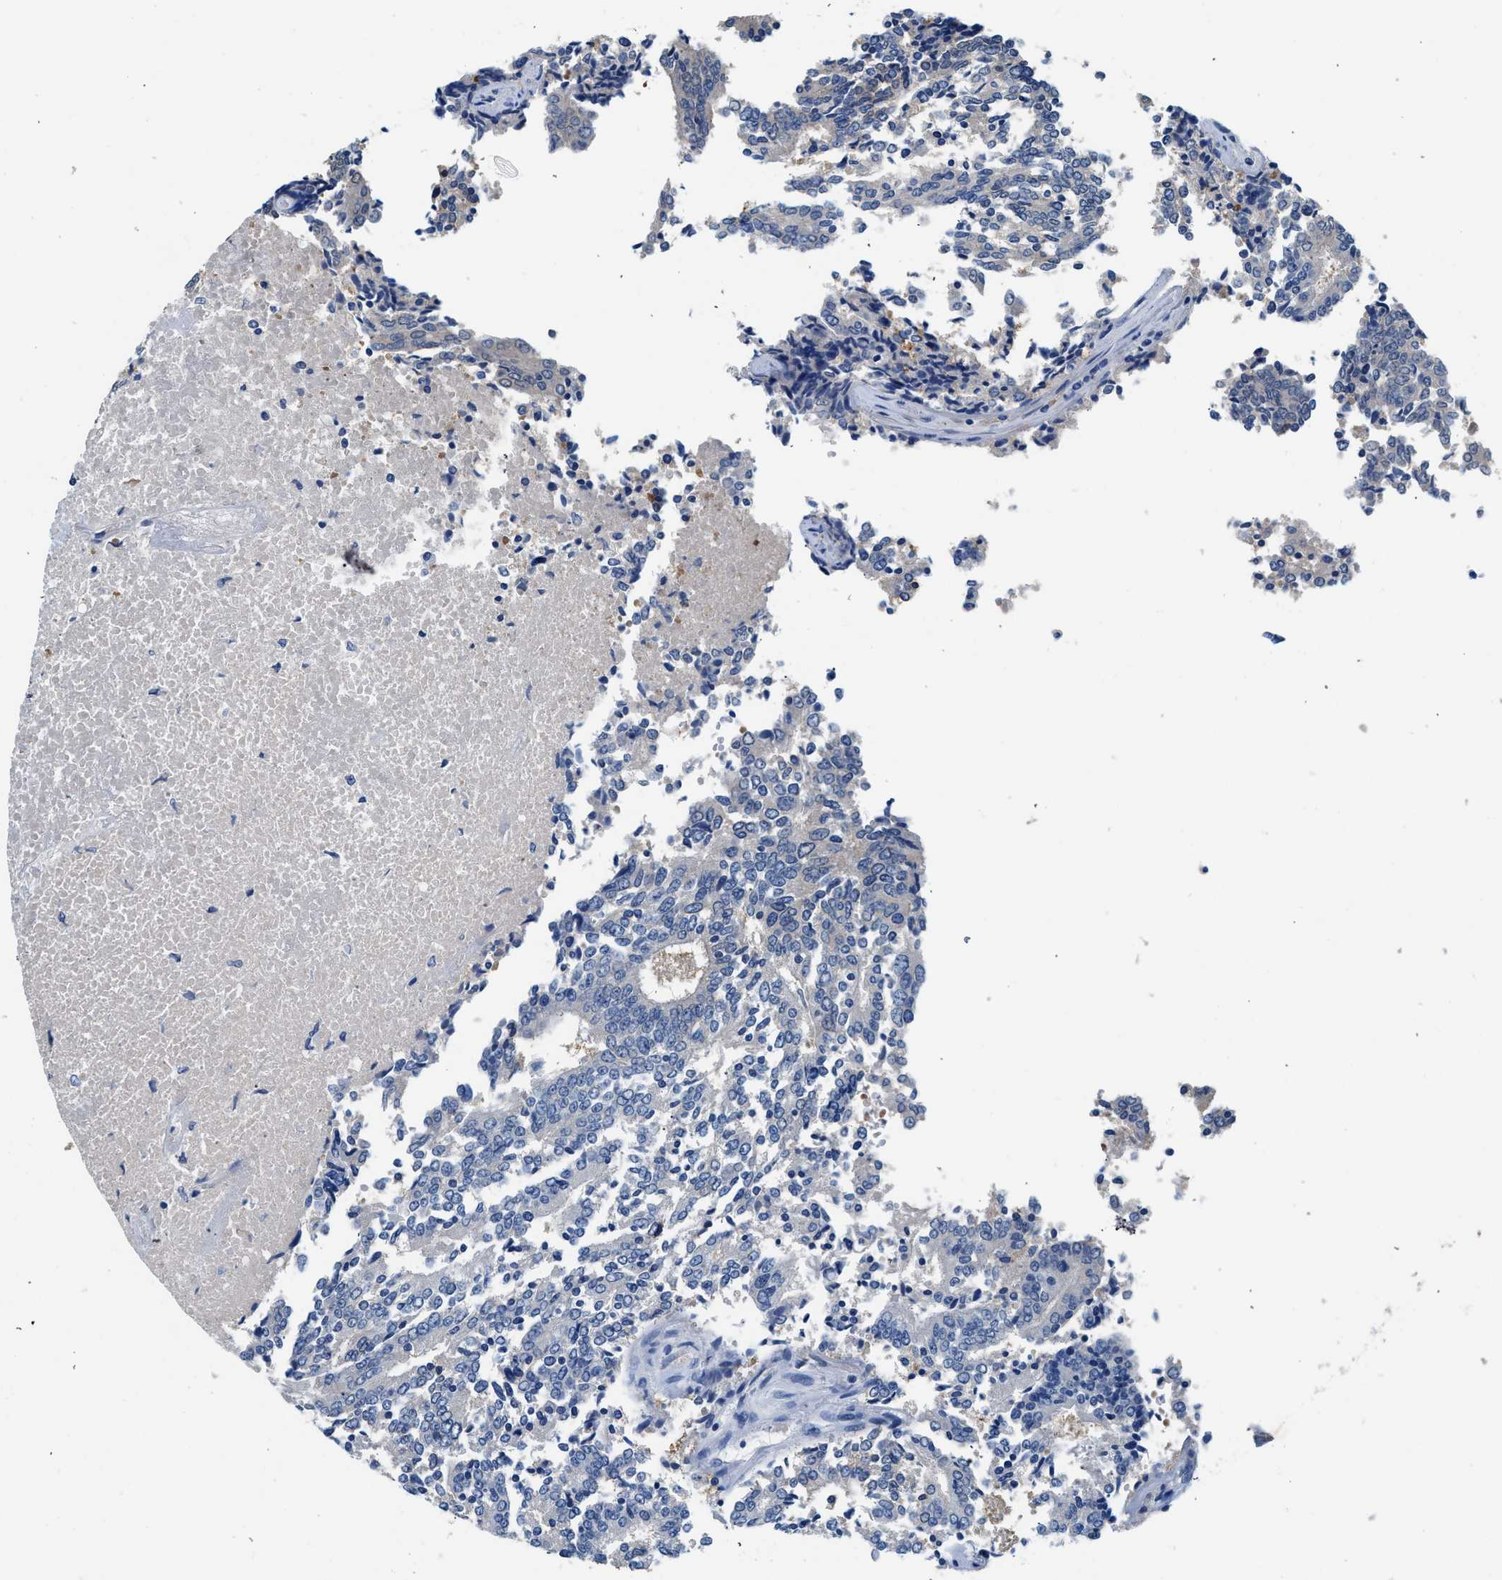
{"staining": {"intensity": "negative", "quantity": "none", "location": "none"}, "tissue": "prostate cancer", "cell_type": "Tumor cells", "image_type": "cancer", "snomed": [{"axis": "morphology", "description": "Normal tissue, NOS"}, {"axis": "morphology", "description": "Adenocarcinoma, High grade"}, {"axis": "topography", "description": "Prostate"}, {"axis": "topography", "description": "Seminal veicle"}], "caption": "High magnification brightfield microscopy of prostate adenocarcinoma (high-grade) stained with DAB (brown) and counterstained with hematoxylin (blue): tumor cells show no significant positivity.", "gene": "FADS6", "patient": {"sex": "male", "age": 55}}